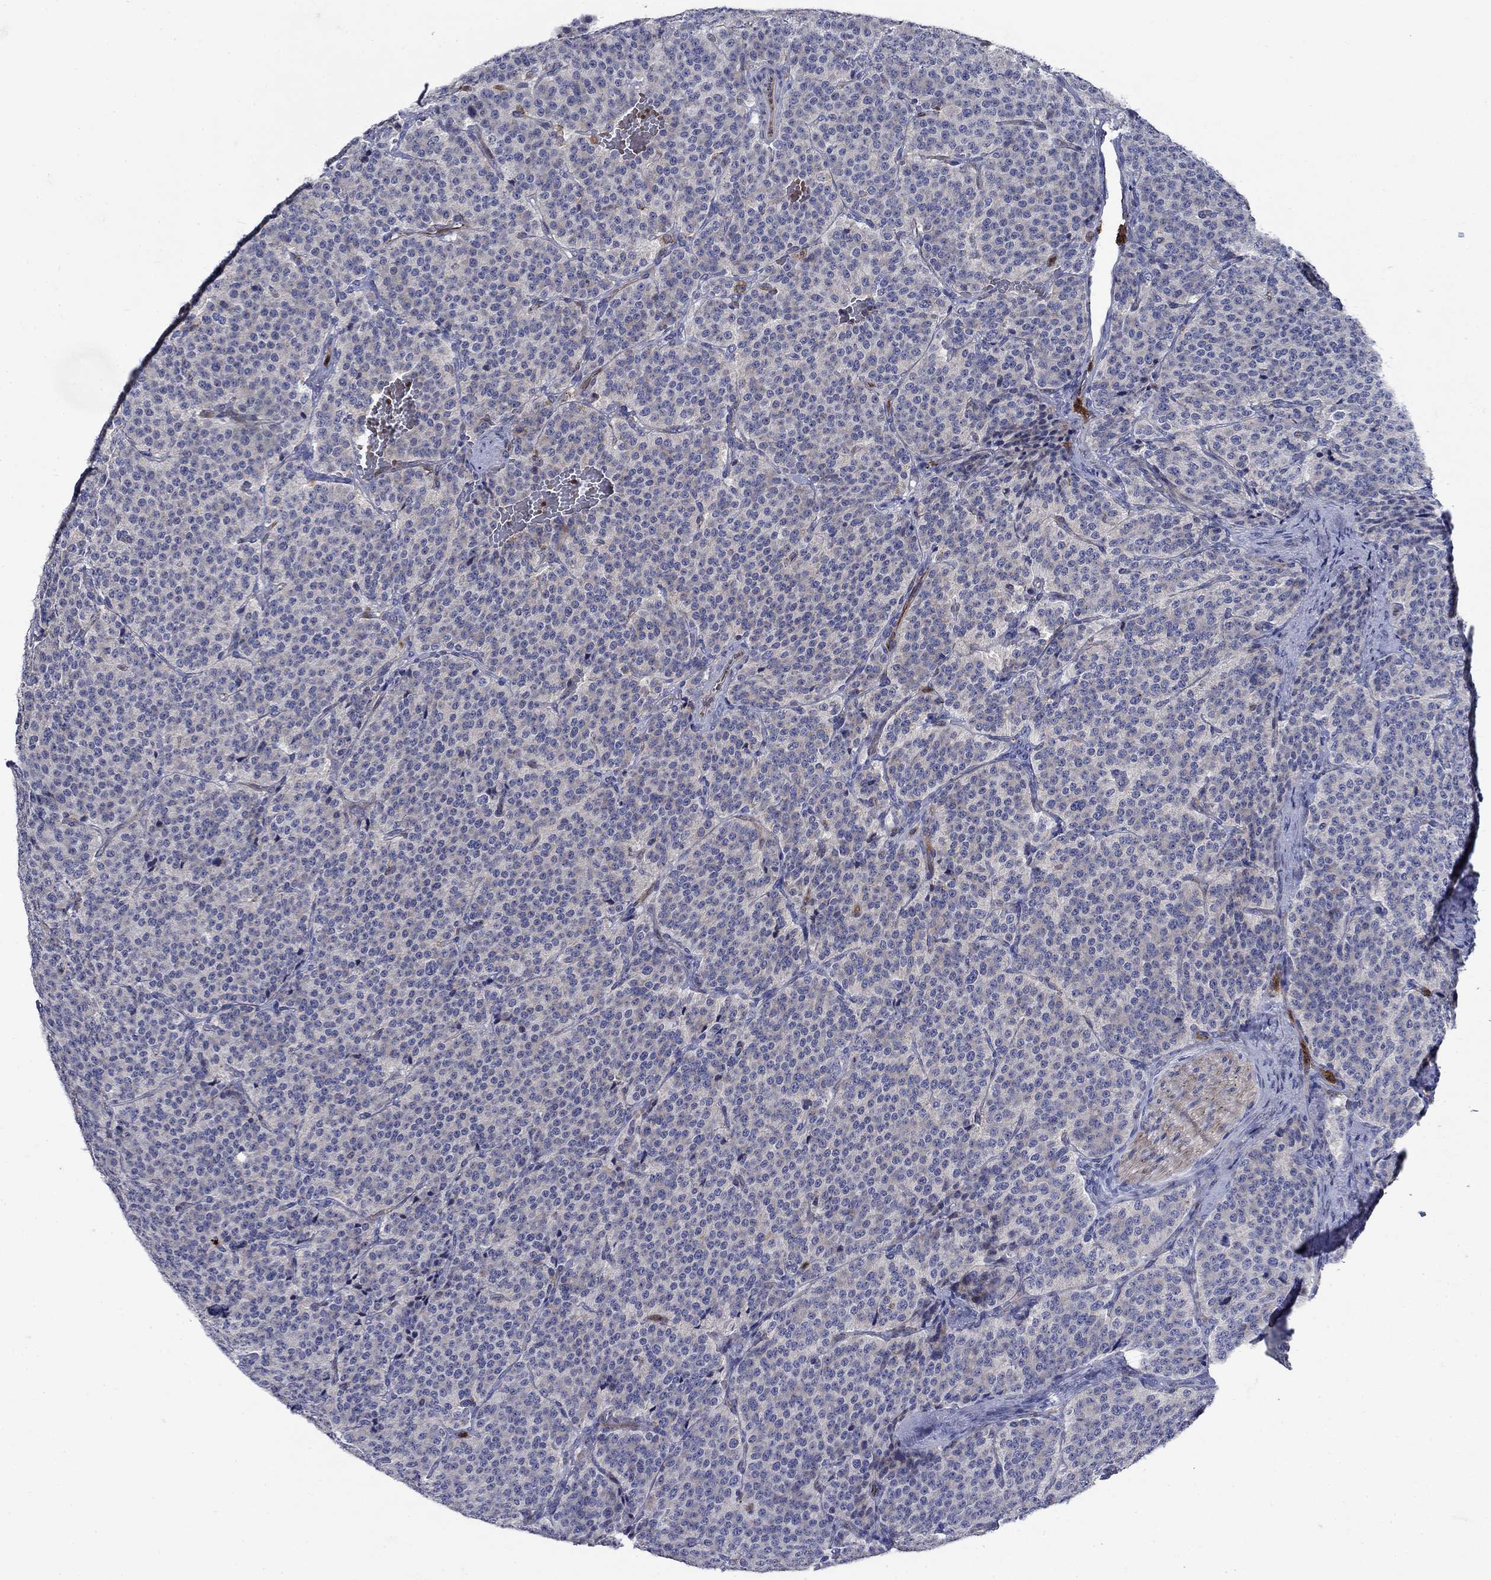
{"staining": {"intensity": "negative", "quantity": "none", "location": "none"}, "tissue": "carcinoid", "cell_type": "Tumor cells", "image_type": "cancer", "snomed": [{"axis": "morphology", "description": "Carcinoid, malignant, NOS"}, {"axis": "topography", "description": "Small intestine"}], "caption": "High magnification brightfield microscopy of carcinoid (malignant) stained with DAB (brown) and counterstained with hematoxylin (blue): tumor cells show no significant staining.", "gene": "RNF19B", "patient": {"sex": "female", "age": 58}}